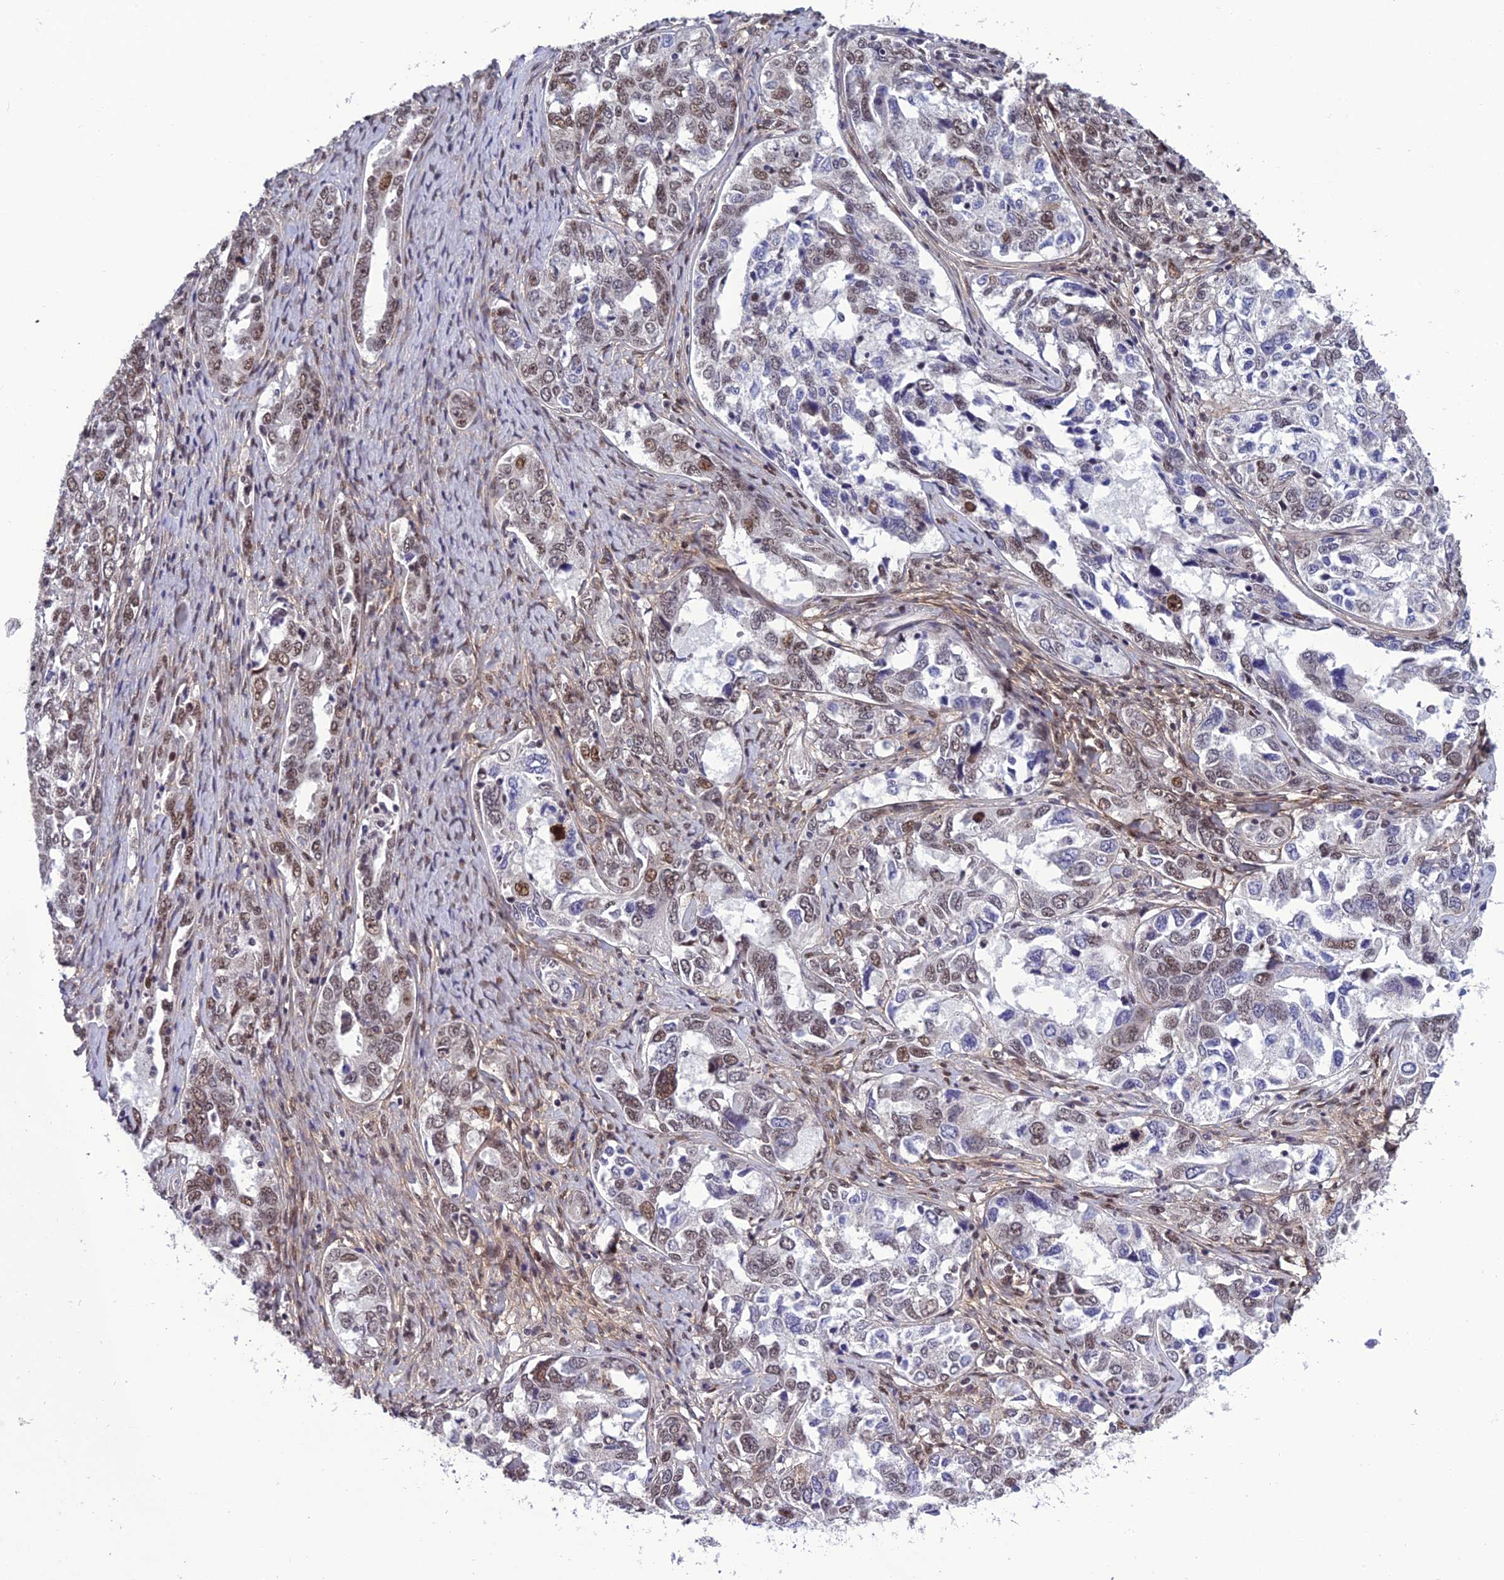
{"staining": {"intensity": "moderate", "quantity": "25%-75%", "location": "nuclear"}, "tissue": "ovarian cancer", "cell_type": "Tumor cells", "image_type": "cancer", "snomed": [{"axis": "morphology", "description": "Carcinoma, endometroid"}, {"axis": "topography", "description": "Ovary"}], "caption": "A brown stain shows moderate nuclear expression of a protein in human ovarian cancer (endometroid carcinoma) tumor cells.", "gene": "RSRC1", "patient": {"sex": "female", "age": 62}}